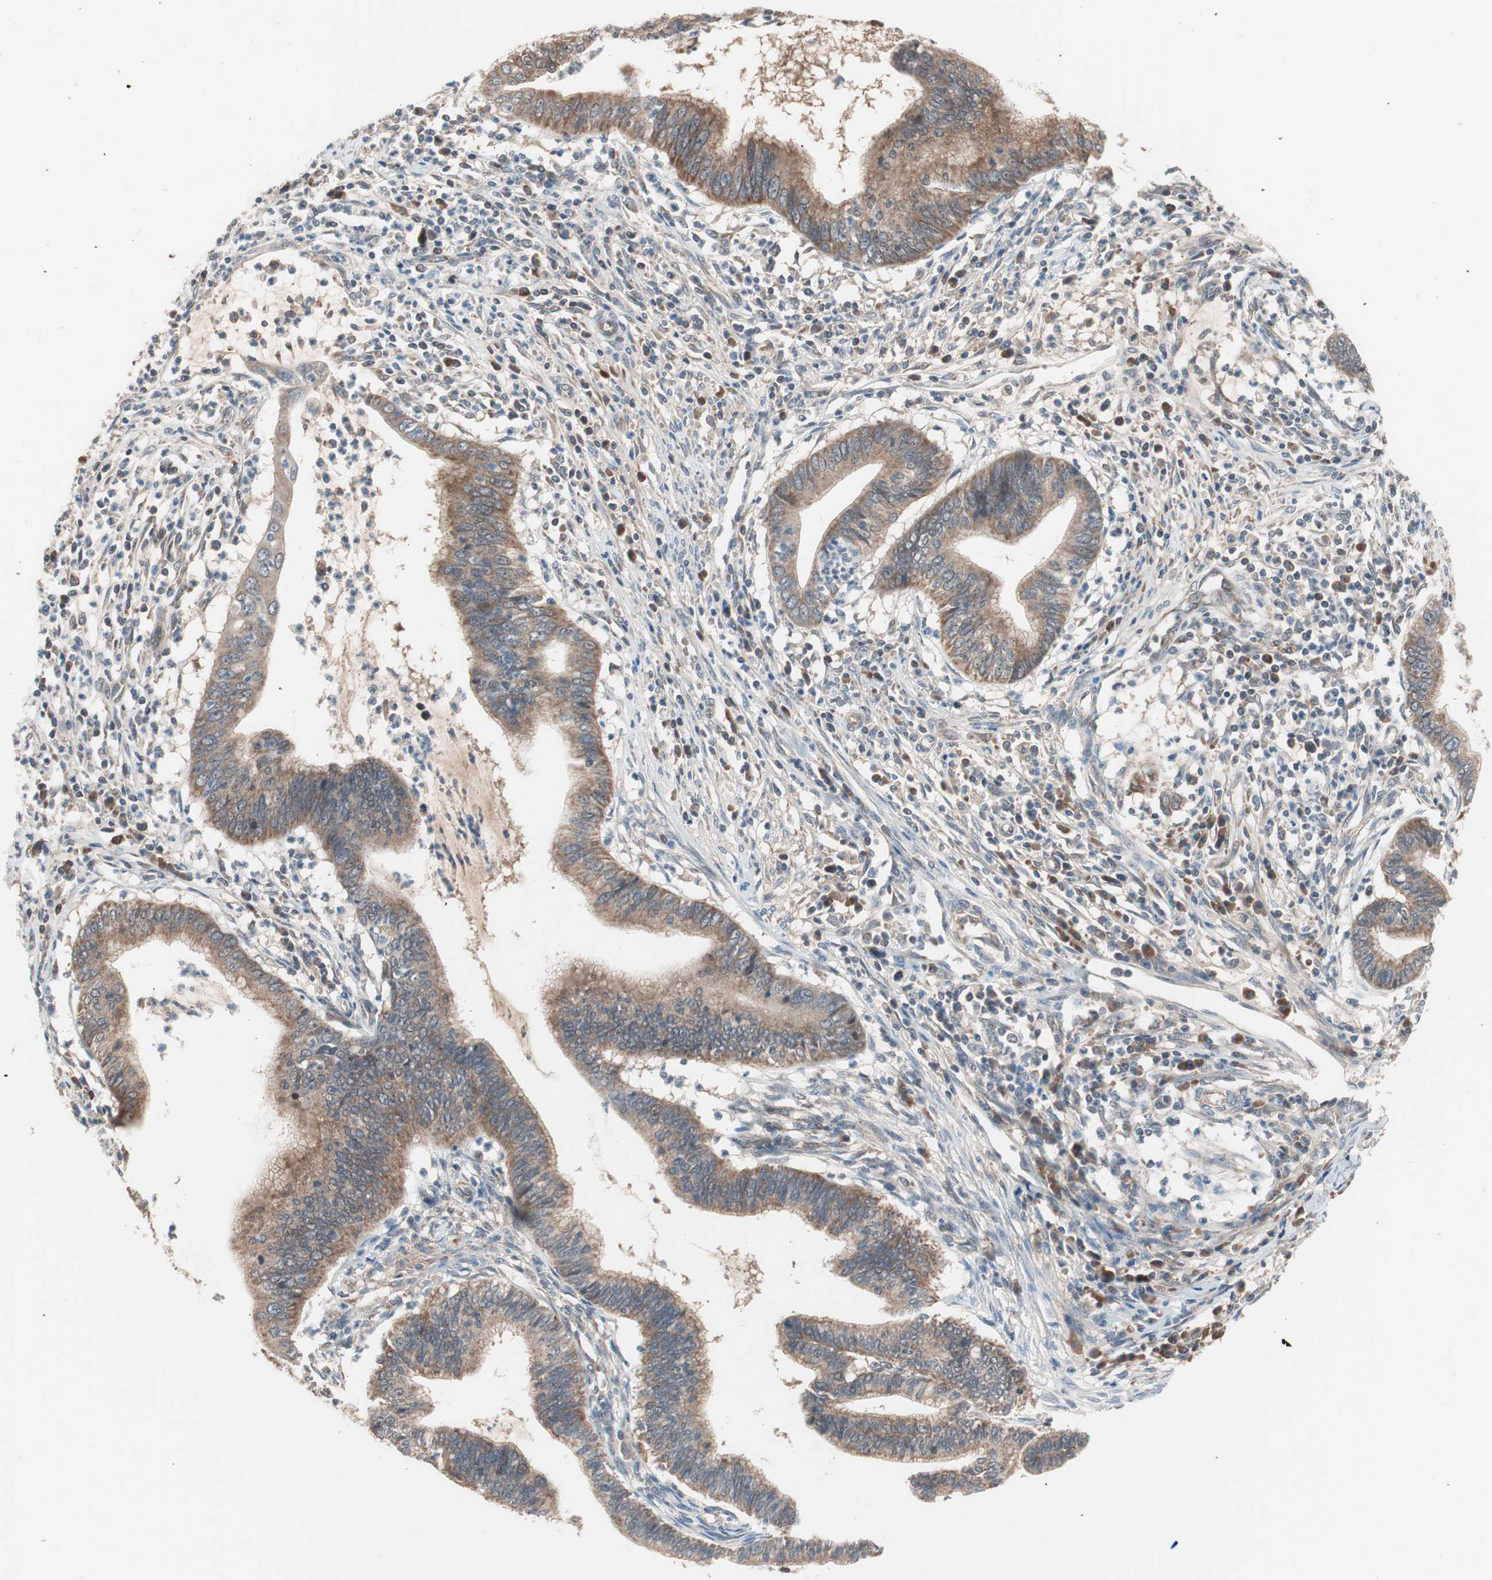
{"staining": {"intensity": "moderate", "quantity": ">75%", "location": "cytoplasmic/membranous"}, "tissue": "cervical cancer", "cell_type": "Tumor cells", "image_type": "cancer", "snomed": [{"axis": "morphology", "description": "Adenocarcinoma, NOS"}, {"axis": "topography", "description": "Cervix"}], "caption": "Moderate cytoplasmic/membranous expression for a protein is present in about >75% of tumor cells of cervical cancer using IHC.", "gene": "HMBS", "patient": {"sex": "female", "age": 36}}